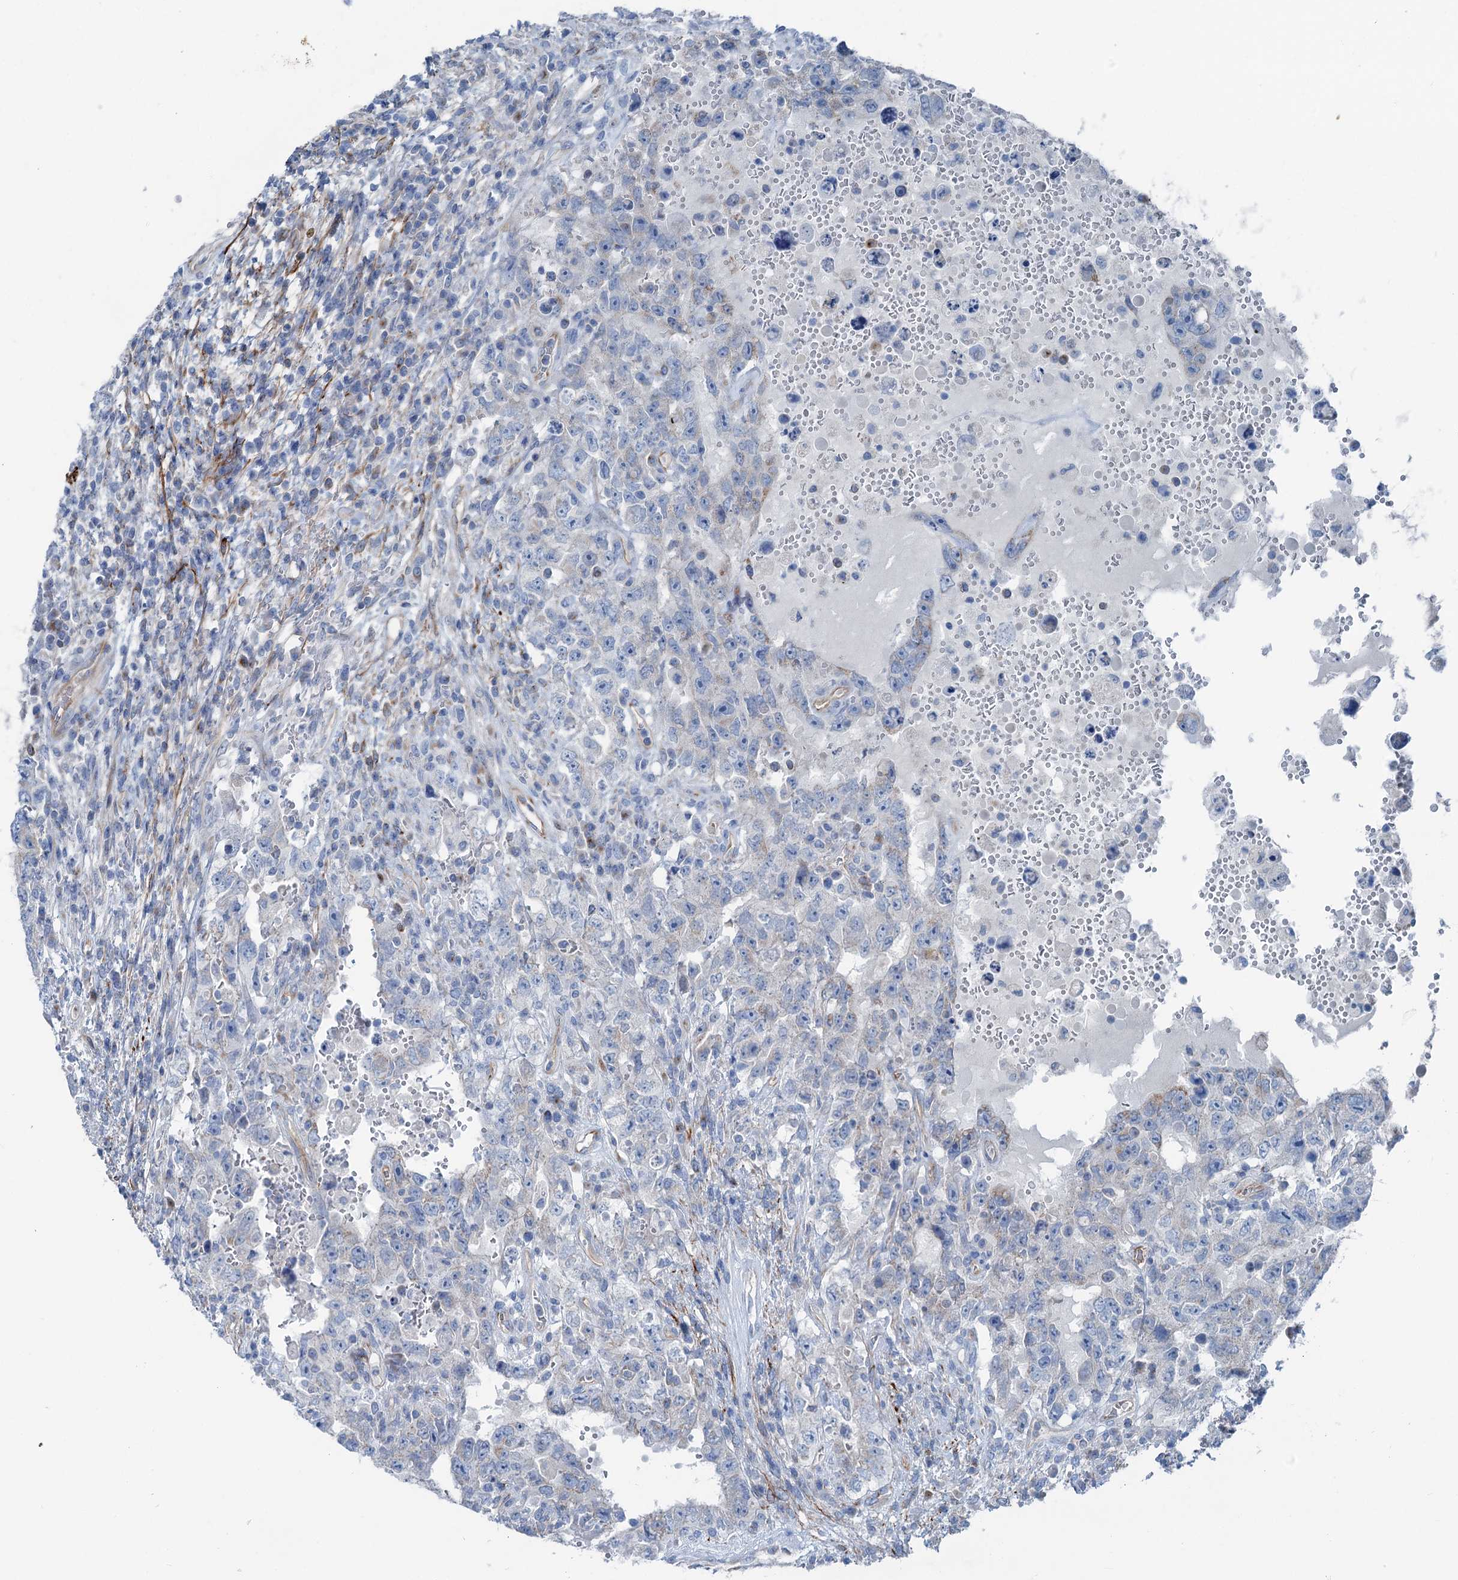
{"staining": {"intensity": "negative", "quantity": "none", "location": "none"}, "tissue": "testis cancer", "cell_type": "Tumor cells", "image_type": "cancer", "snomed": [{"axis": "morphology", "description": "Carcinoma, Embryonal, NOS"}, {"axis": "topography", "description": "Testis"}], "caption": "Immunohistochemical staining of human testis embryonal carcinoma displays no significant staining in tumor cells.", "gene": "CALCOCO1", "patient": {"sex": "male", "age": 26}}